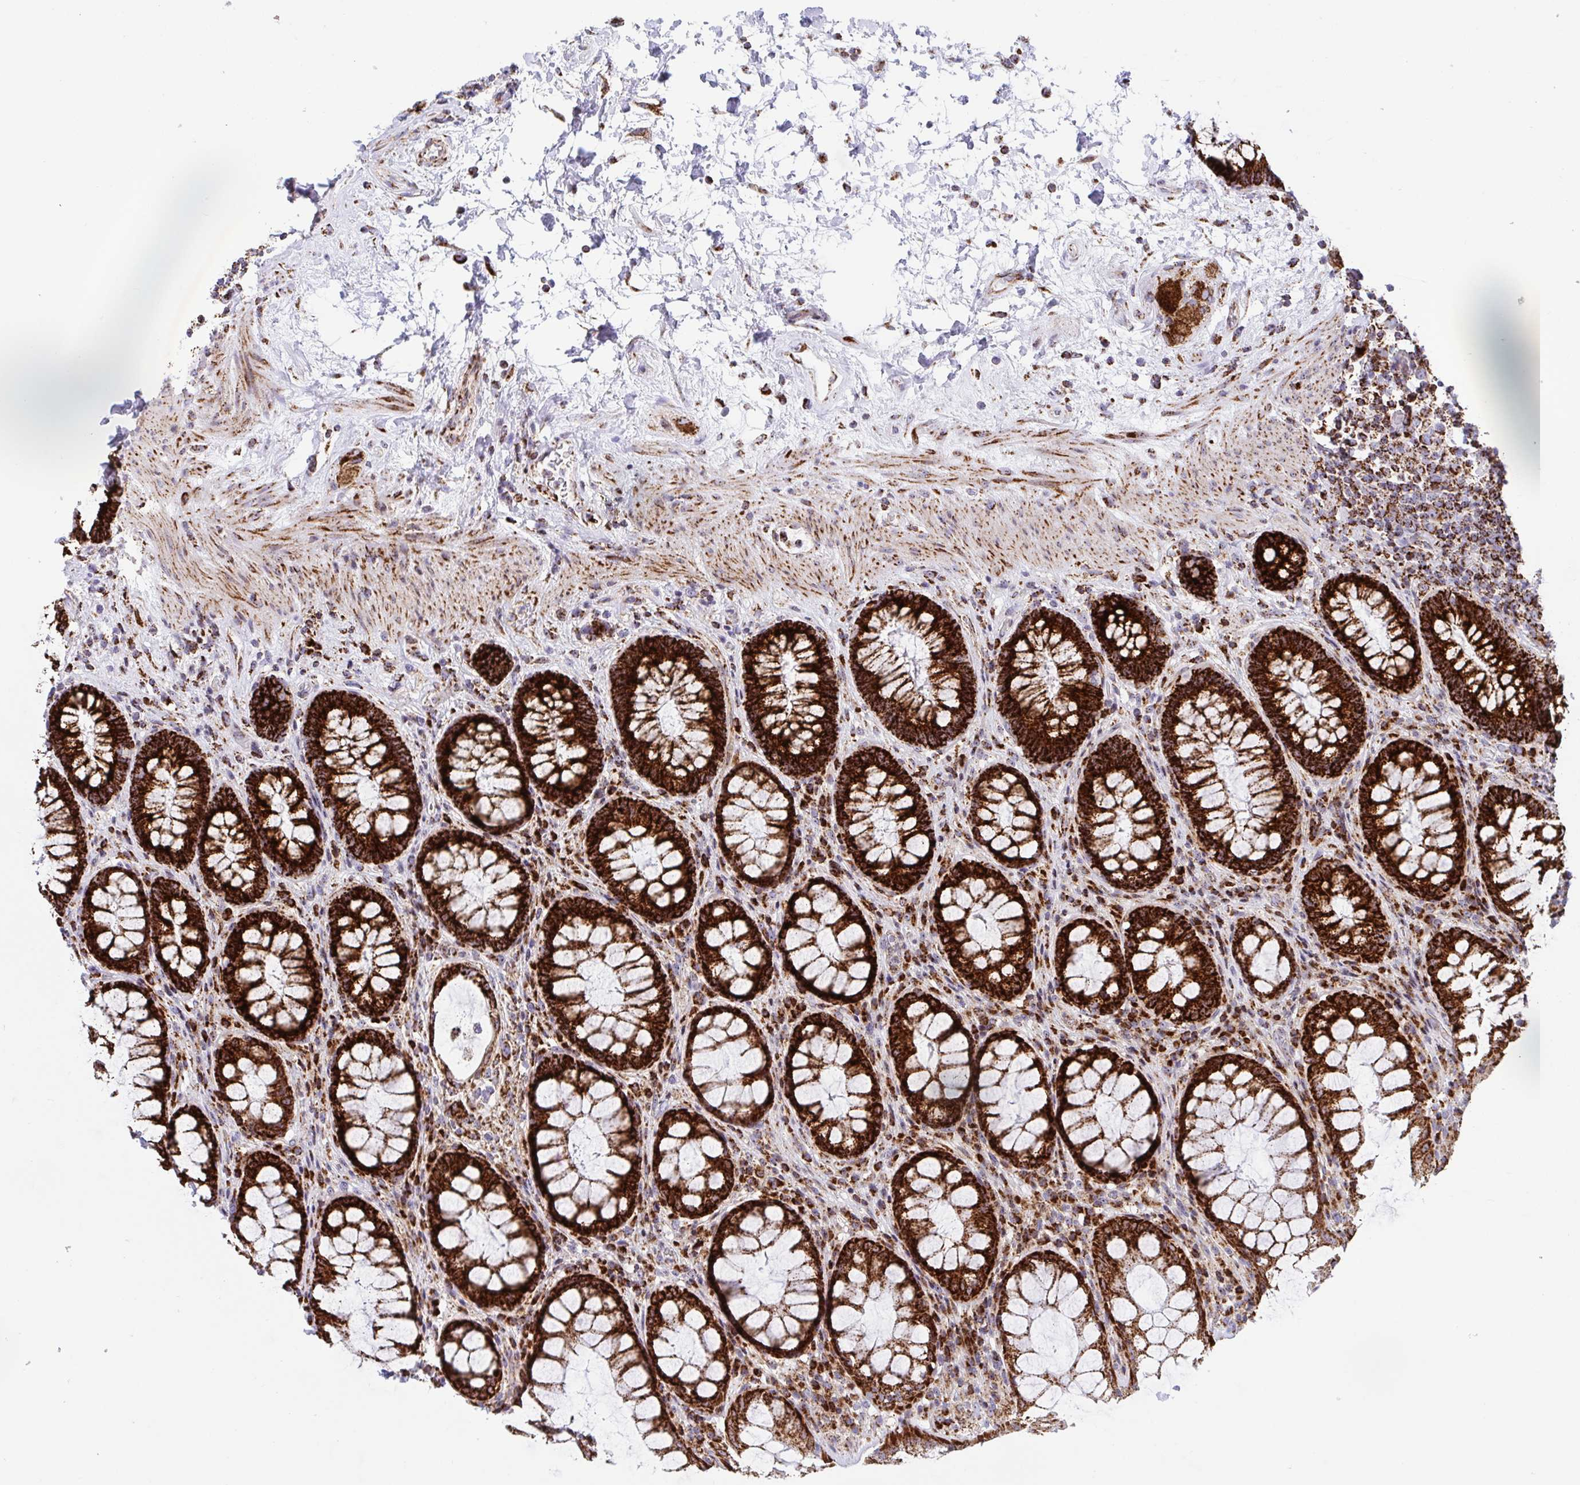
{"staining": {"intensity": "strong", "quantity": ">75%", "location": "cytoplasmic/membranous"}, "tissue": "rectum", "cell_type": "Glandular cells", "image_type": "normal", "snomed": [{"axis": "morphology", "description": "Normal tissue, NOS"}, {"axis": "topography", "description": "Rectum"}], "caption": "DAB immunohistochemical staining of normal rectum shows strong cytoplasmic/membranous protein staining in about >75% of glandular cells.", "gene": "ATP5MJ", "patient": {"sex": "male", "age": 72}}